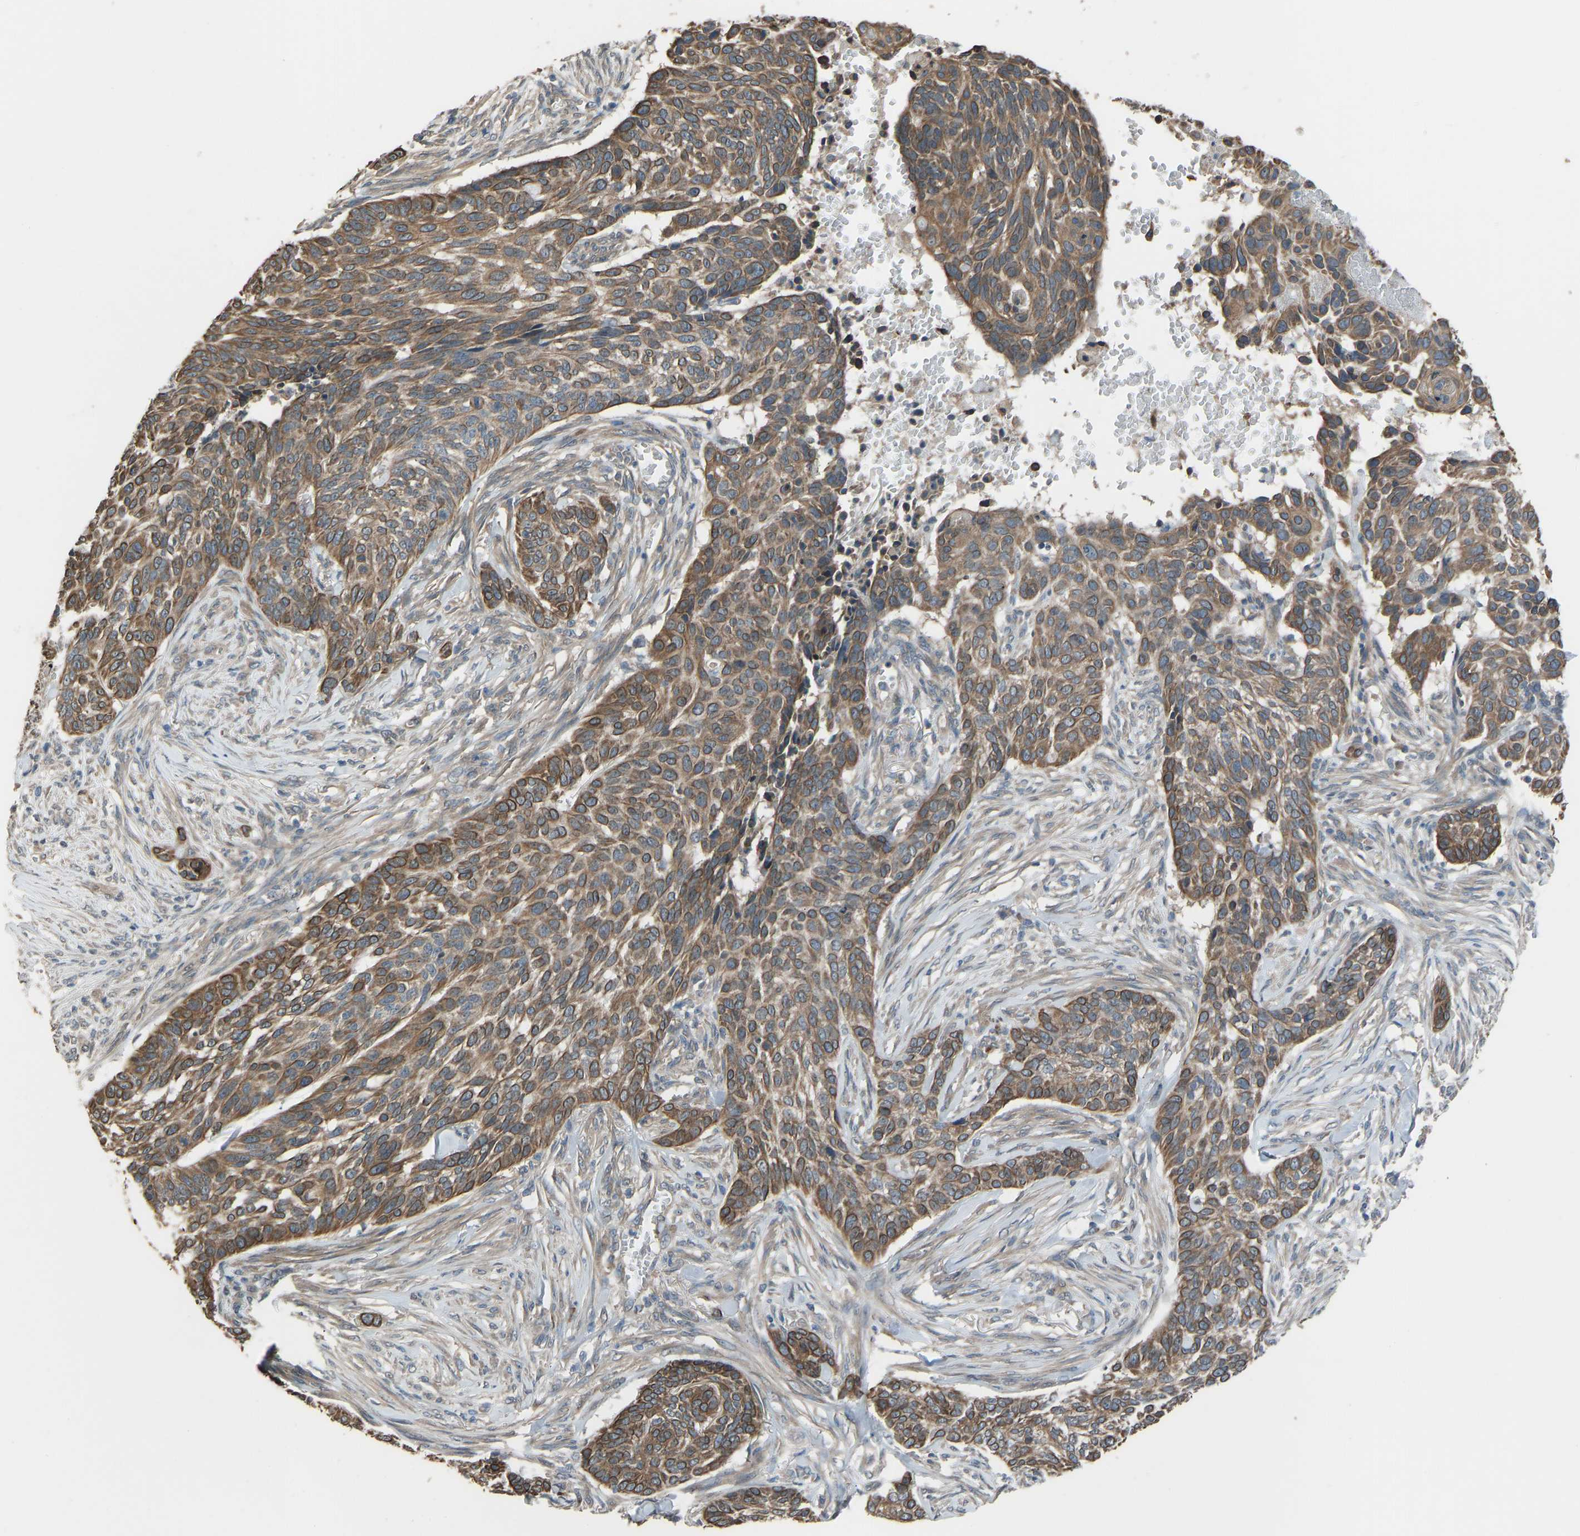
{"staining": {"intensity": "moderate", "quantity": ">75%", "location": "cytoplasmic/membranous"}, "tissue": "skin cancer", "cell_type": "Tumor cells", "image_type": "cancer", "snomed": [{"axis": "morphology", "description": "Basal cell carcinoma"}, {"axis": "topography", "description": "Skin"}], "caption": "Immunohistochemistry (IHC) (DAB) staining of human basal cell carcinoma (skin) demonstrates moderate cytoplasmic/membranous protein expression in about >75% of tumor cells. (Stains: DAB in brown, nuclei in blue, Microscopy: brightfield microscopy at high magnification).", "gene": "SLC43A1", "patient": {"sex": "male", "age": 85}}